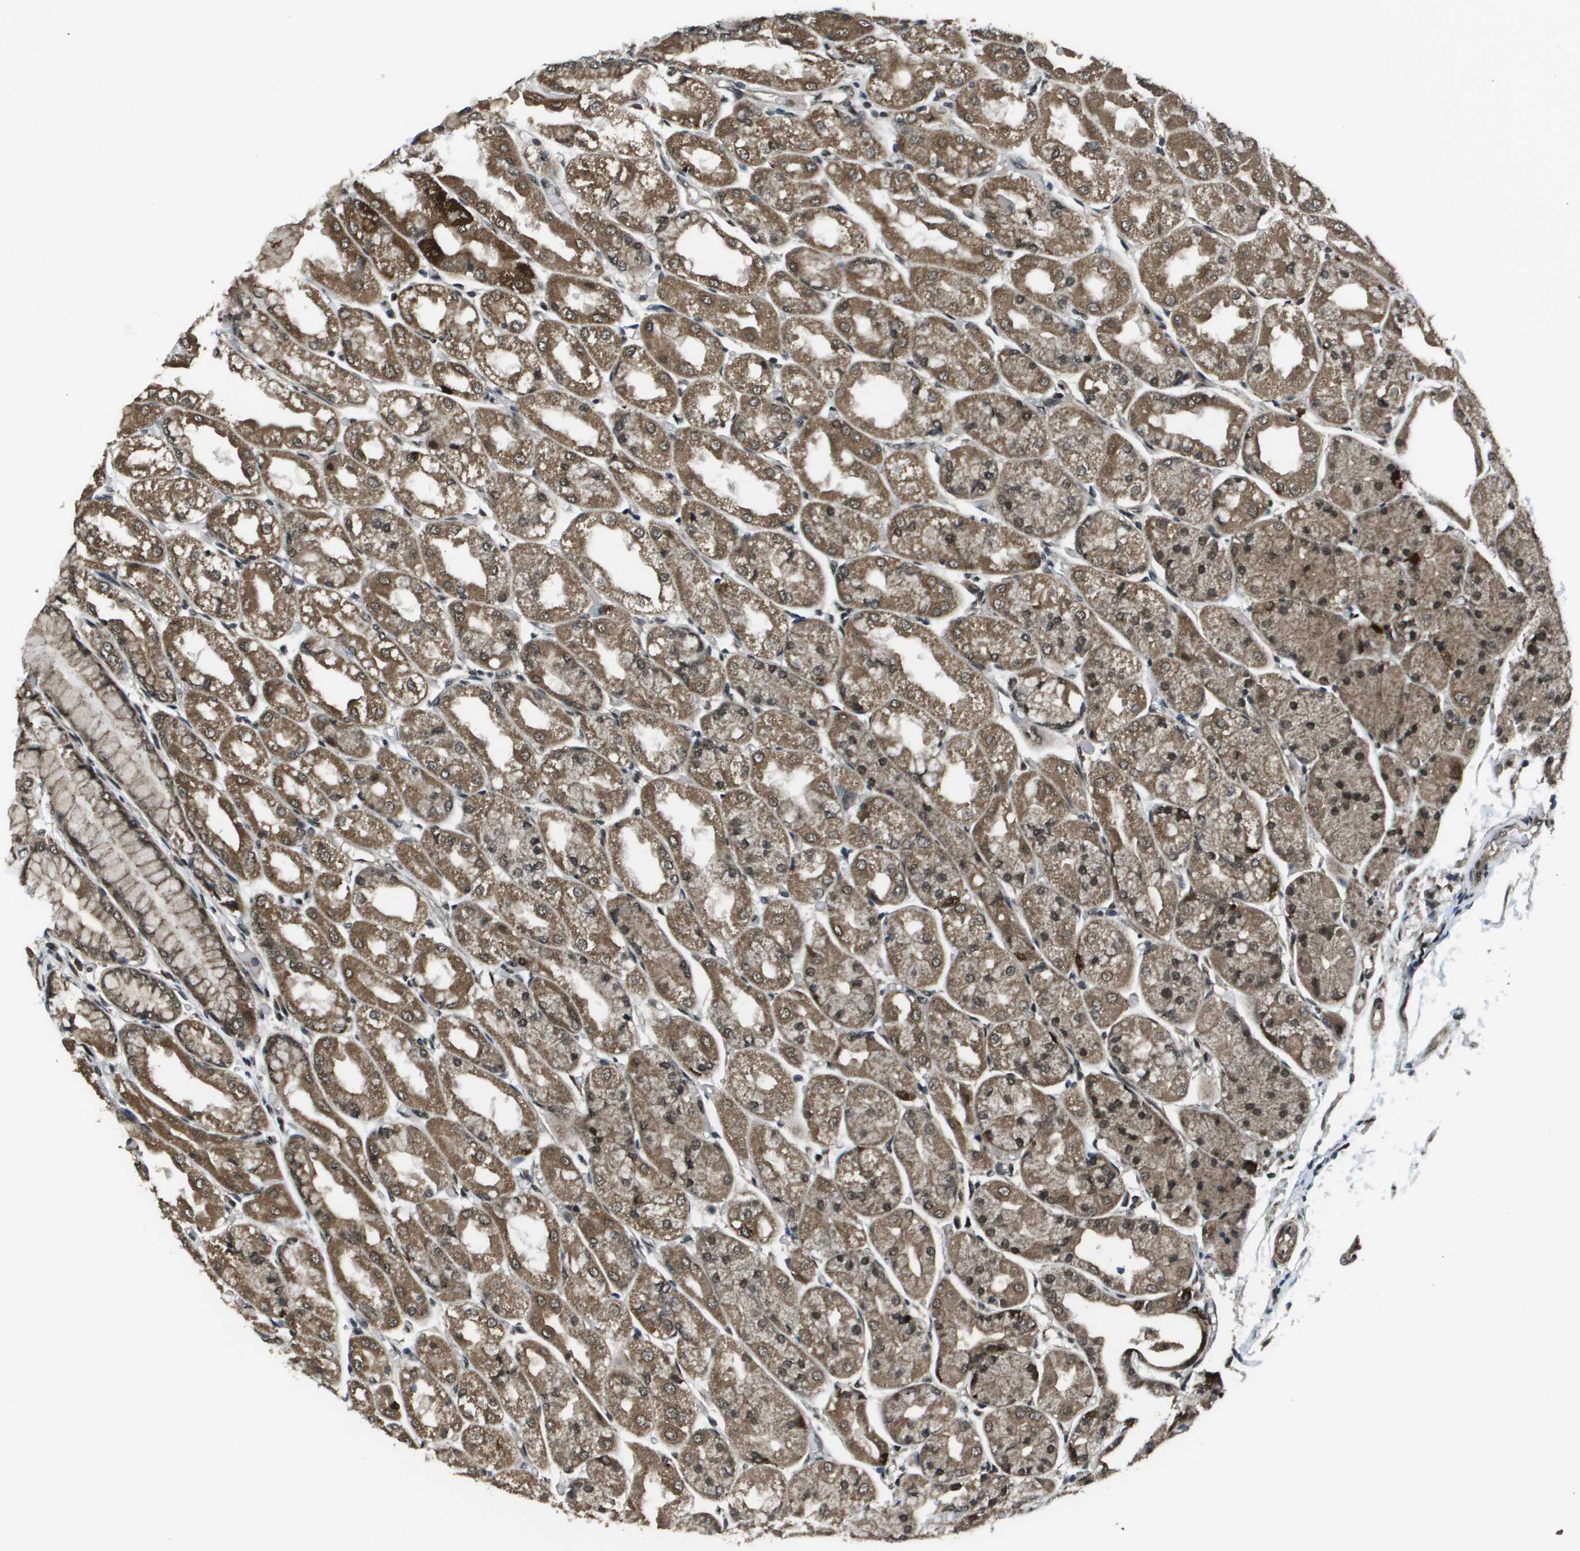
{"staining": {"intensity": "strong", "quantity": ">75%", "location": "cytoplasmic/membranous,nuclear"}, "tissue": "stomach", "cell_type": "Glandular cells", "image_type": "normal", "snomed": [{"axis": "morphology", "description": "Normal tissue, NOS"}, {"axis": "topography", "description": "Stomach, upper"}], "caption": "Unremarkable stomach shows strong cytoplasmic/membranous,nuclear expression in about >75% of glandular cells, visualized by immunohistochemistry. (DAB (3,3'-diaminobenzidine) IHC, brown staining for protein, blue staining for nuclei).", "gene": "PPFIA1", "patient": {"sex": "male", "age": 72}}